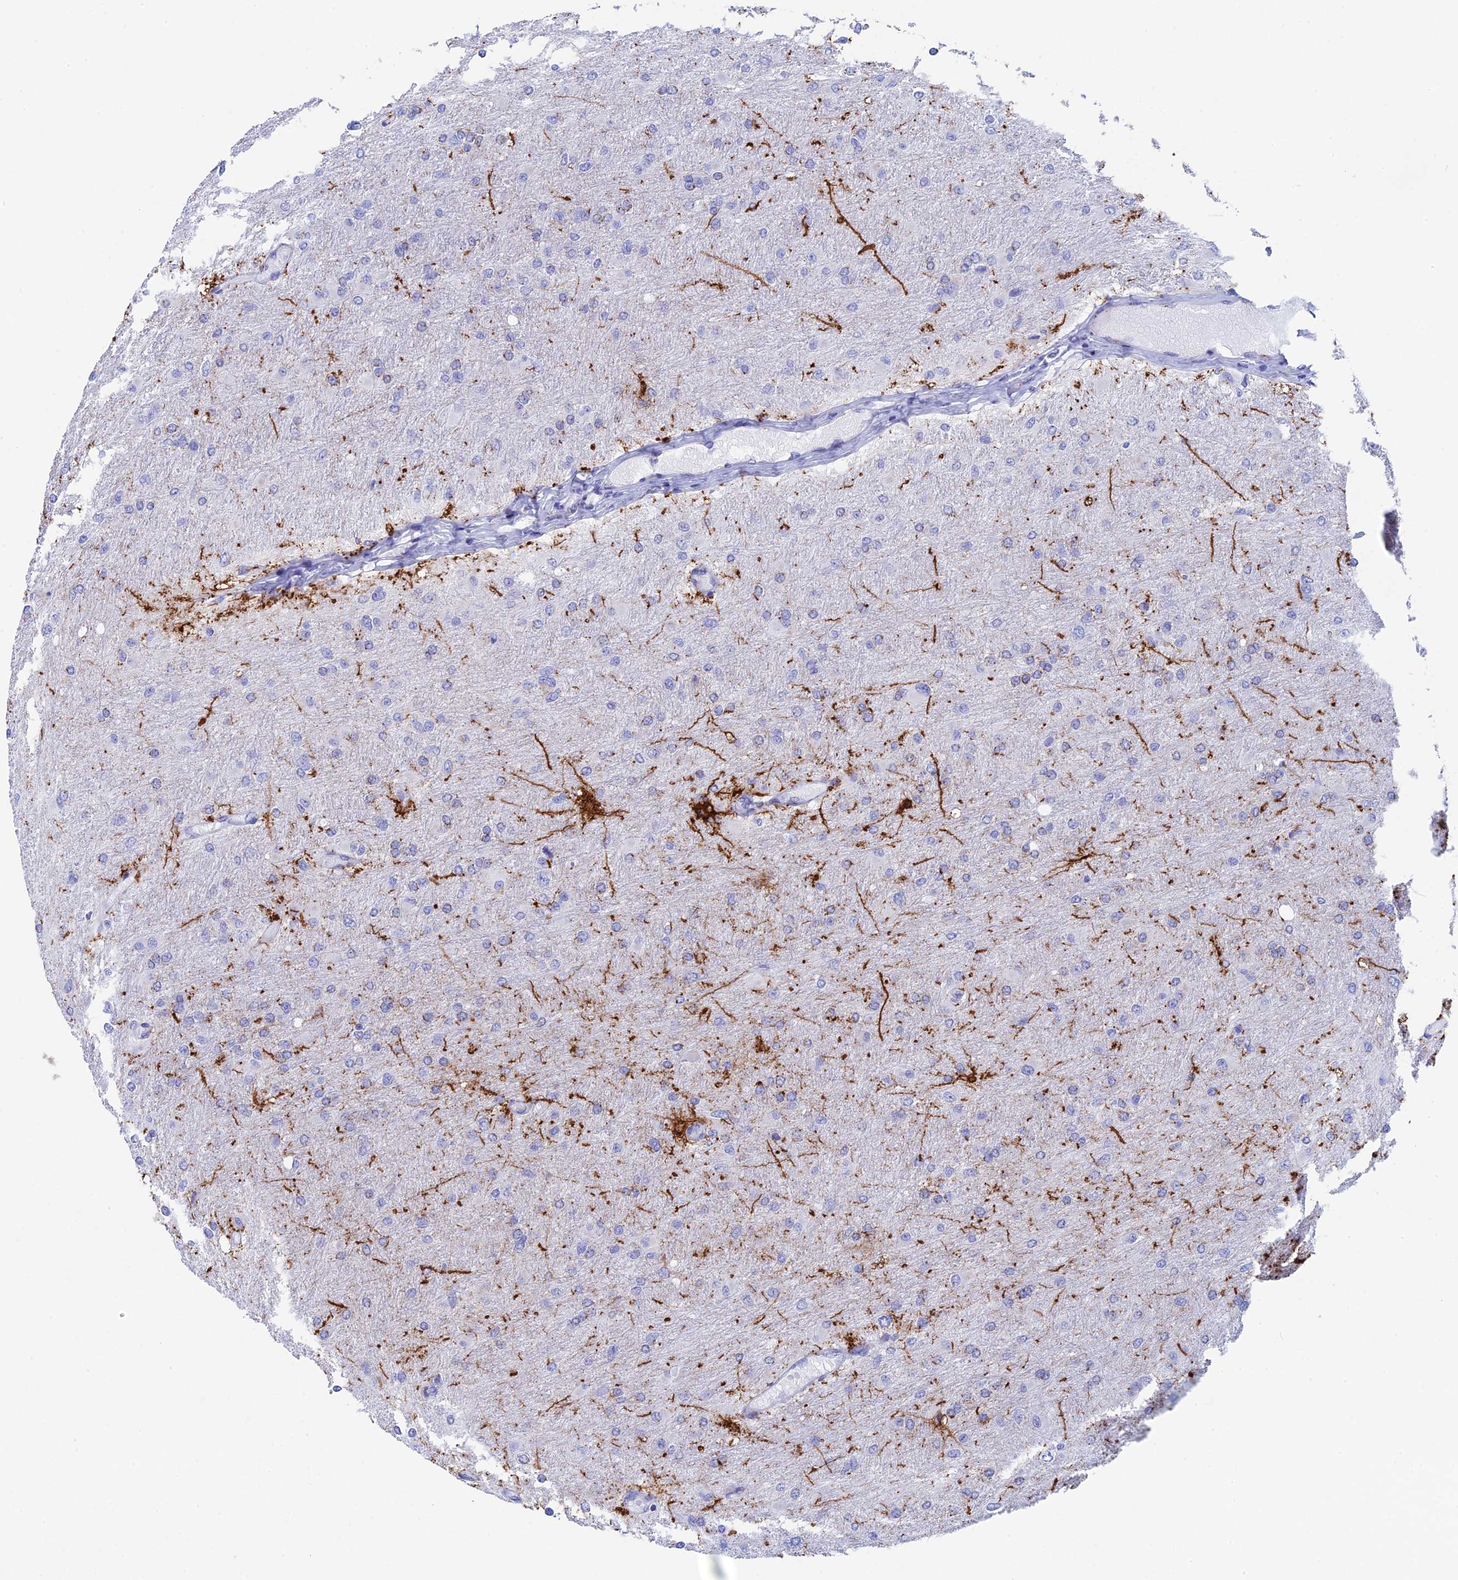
{"staining": {"intensity": "negative", "quantity": "none", "location": "none"}, "tissue": "glioma", "cell_type": "Tumor cells", "image_type": "cancer", "snomed": [{"axis": "morphology", "description": "Glioma, malignant, High grade"}, {"axis": "topography", "description": "Cerebral cortex"}], "caption": "The micrograph exhibits no significant staining in tumor cells of malignant glioma (high-grade).", "gene": "ERICH4", "patient": {"sex": "female", "age": 36}}